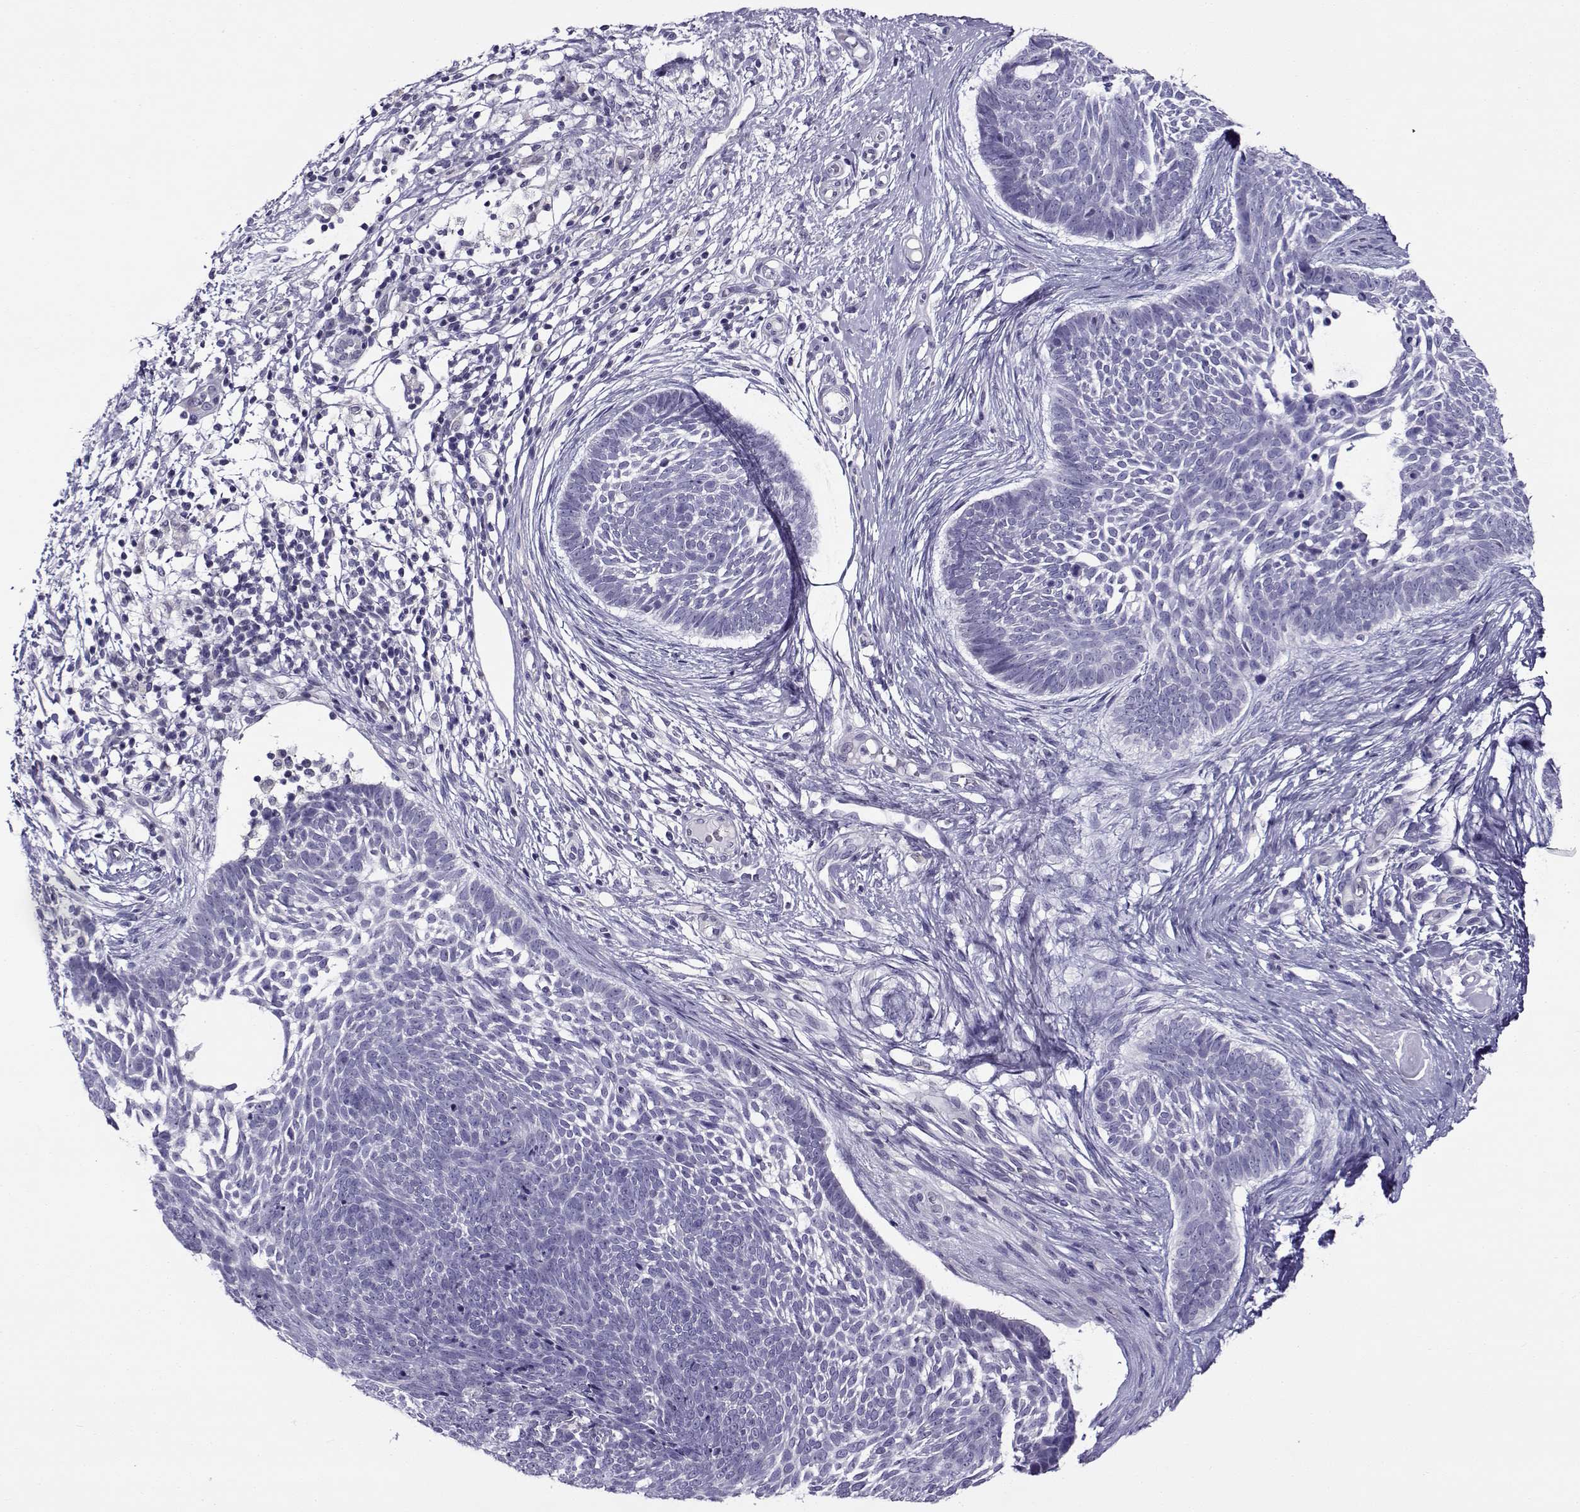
{"staining": {"intensity": "negative", "quantity": "none", "location": "none"}, "tissue": "skin cancer", "cell_type": "Tumor cells", "image_type": "cancer", "snomed": [{"axis": "morphology", "description": "Basal cell carcinoma"}, {"axis": "topography", "description": "Skin"}], "caption": "DAB (3,3'-diaminobenzidine) immunohistochemical staining of human skin cancer (basal cell carcinoma) reveals no significant staining in tumor cells.", "gene": "FEZF1", "patient": {"sex": "male", "age": 85}}